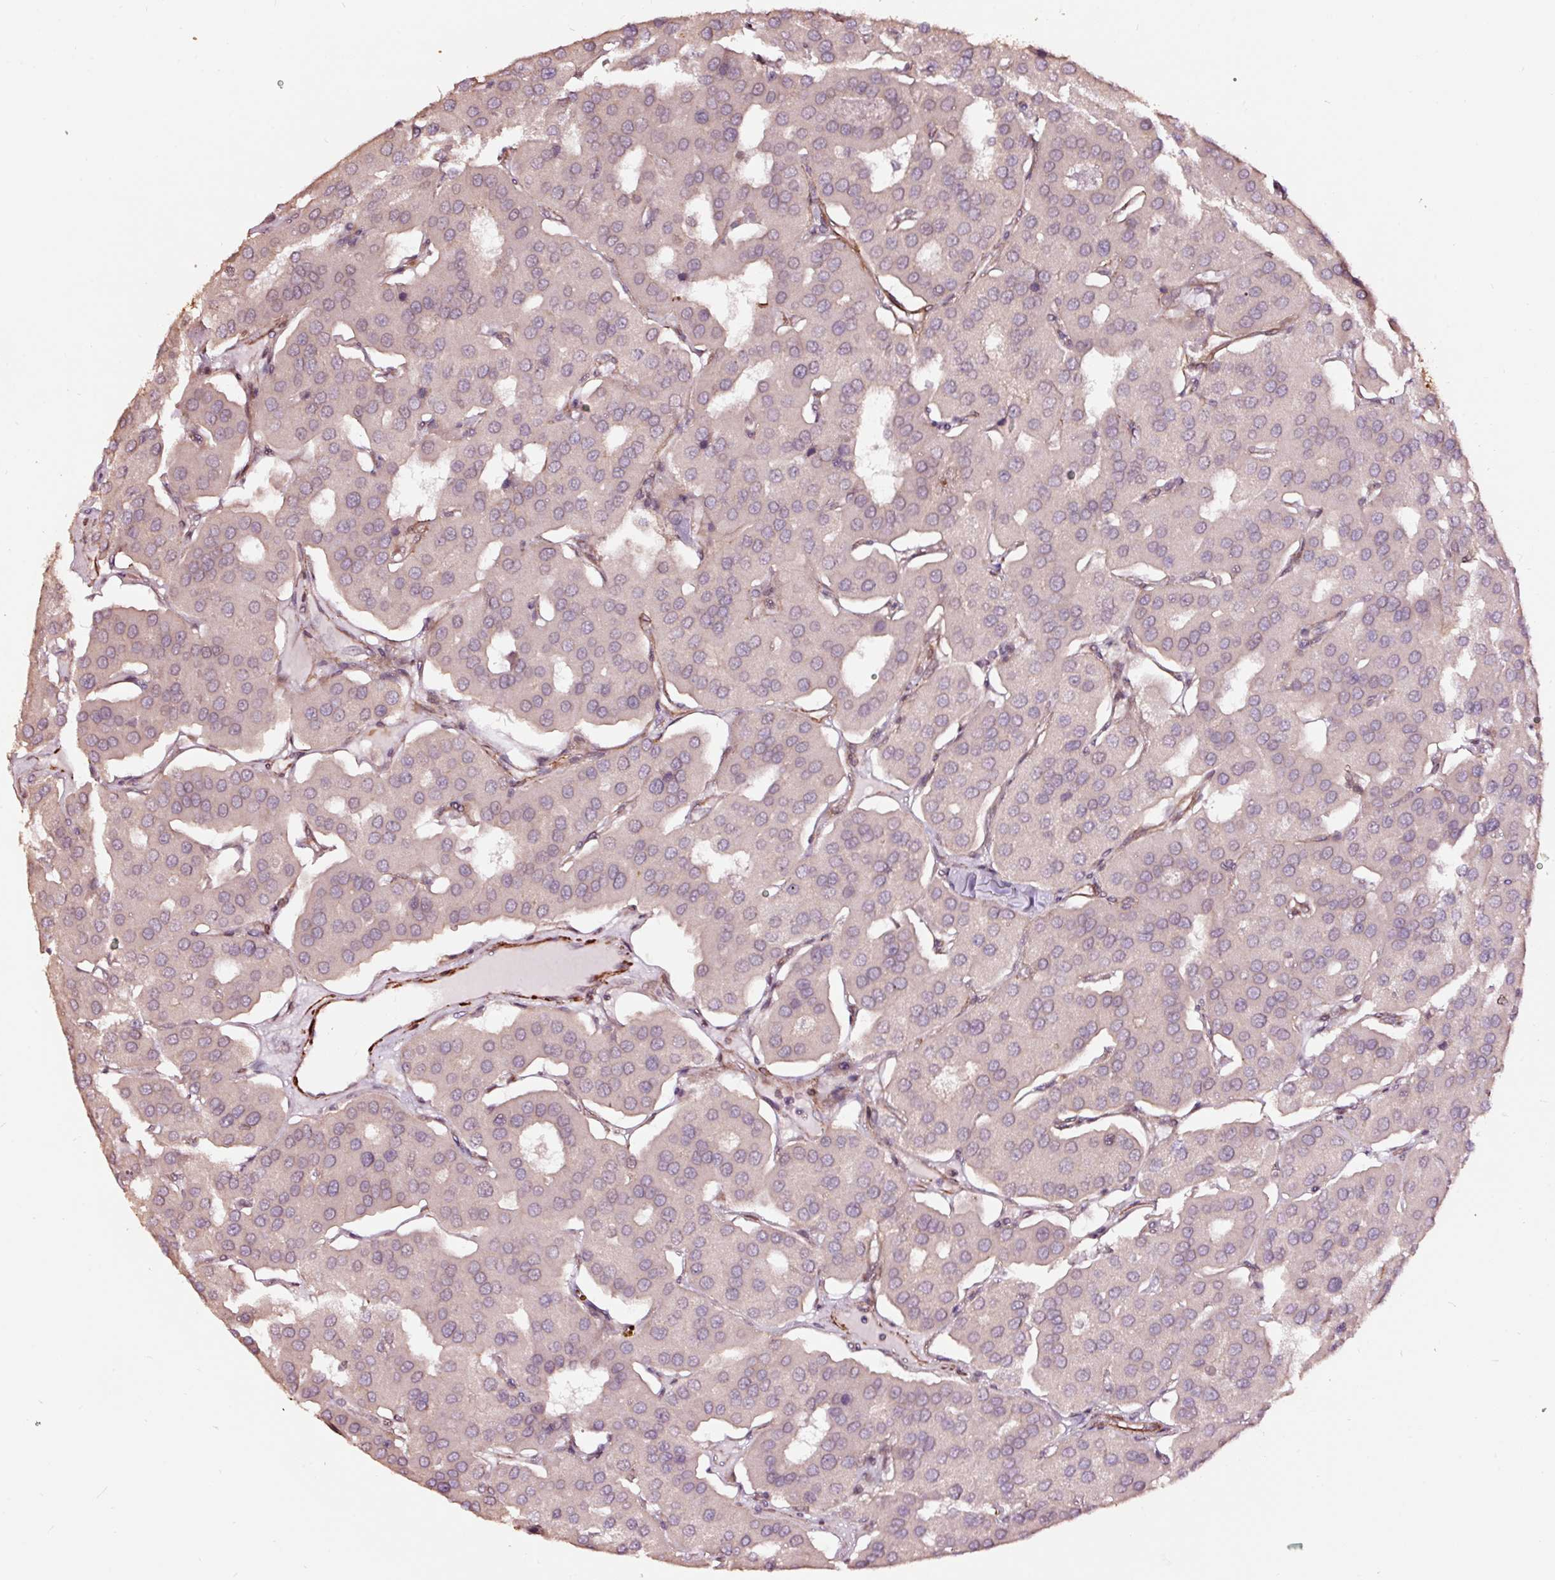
{"staining": {"intensity": "negative", "quantity": "none", "location": "none"}, "tissue": "parathyroid gland", "cell_type": "Glandular cells", "image_type": "normal", "snomed": [{"axis": "morphology", "description": "Normal tissue, NOS"}, {"axis": "morphology", "description": "Adenoma, NOS"}, {"axis": "topography", "description": "Parathyroid gland"}], "caption": "Unremarkable parathyroid gland was stained to show a protein in brown. There is no significant positivity in glandular cells. Nuclei are stained in blue.", "gene": "TPM1", "patient": {"sex": "female", "age": 86}}